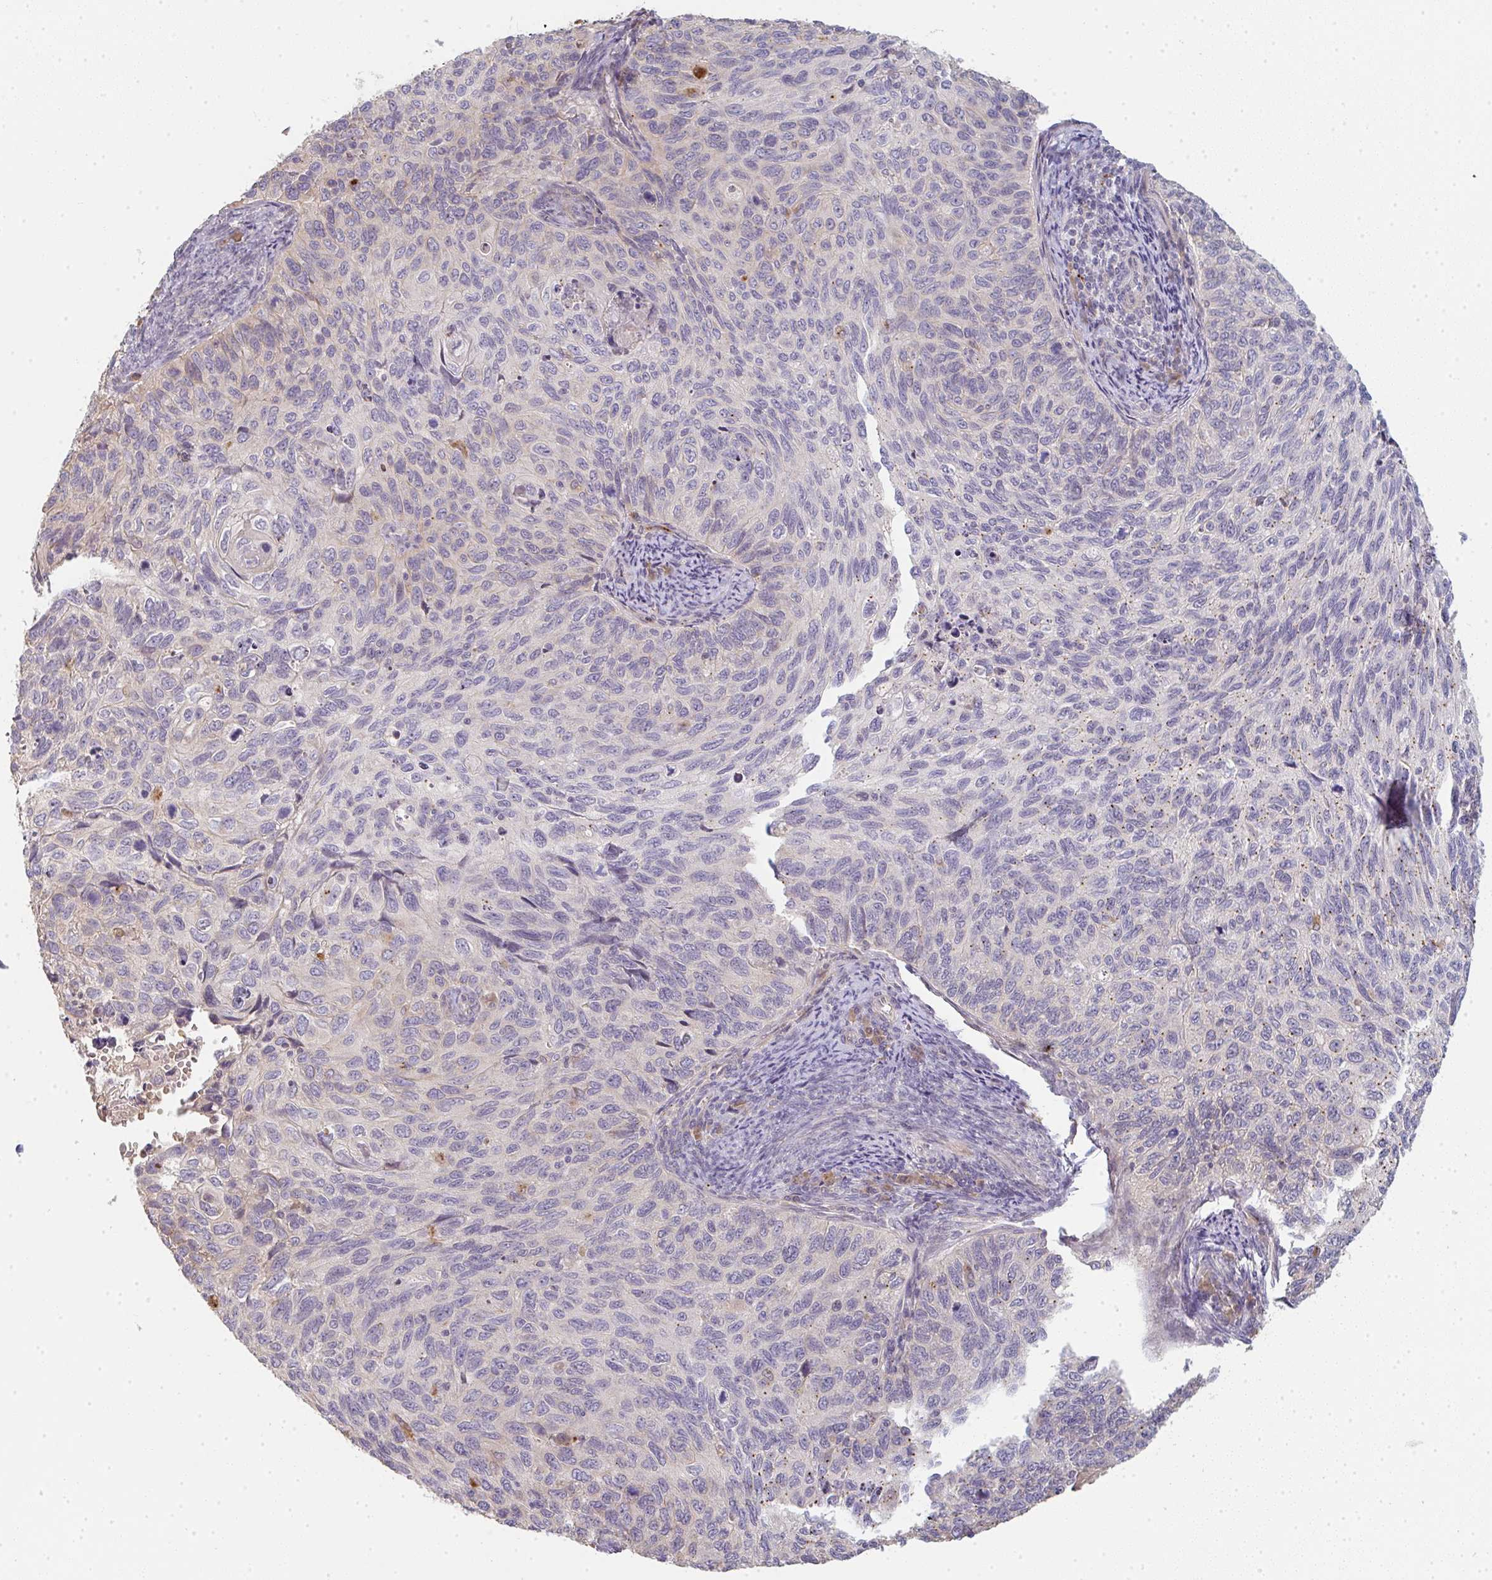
{"staining": {"intensity": "weak", "quantity": "25%-75%", "location": "cytoplasmic/membranous"}, "tissue": "cervical cancer", "cell_type": "Tumor cells", "image_type": "cancer", "snomed": [{"axis": "morphology", "description": "Squamous cell carcinoma, NOS"}, {"axis": "topography", "description": "Cervix"}], "caption": "About 25%-75% of tumor cells in cervical cancer demonstrate weak cytoplasmic/membranous protein expression as visualized by brown immunohistochemical staining.", "gene": "TMEM237", "patient": {"sex": "female", "age": 70}}